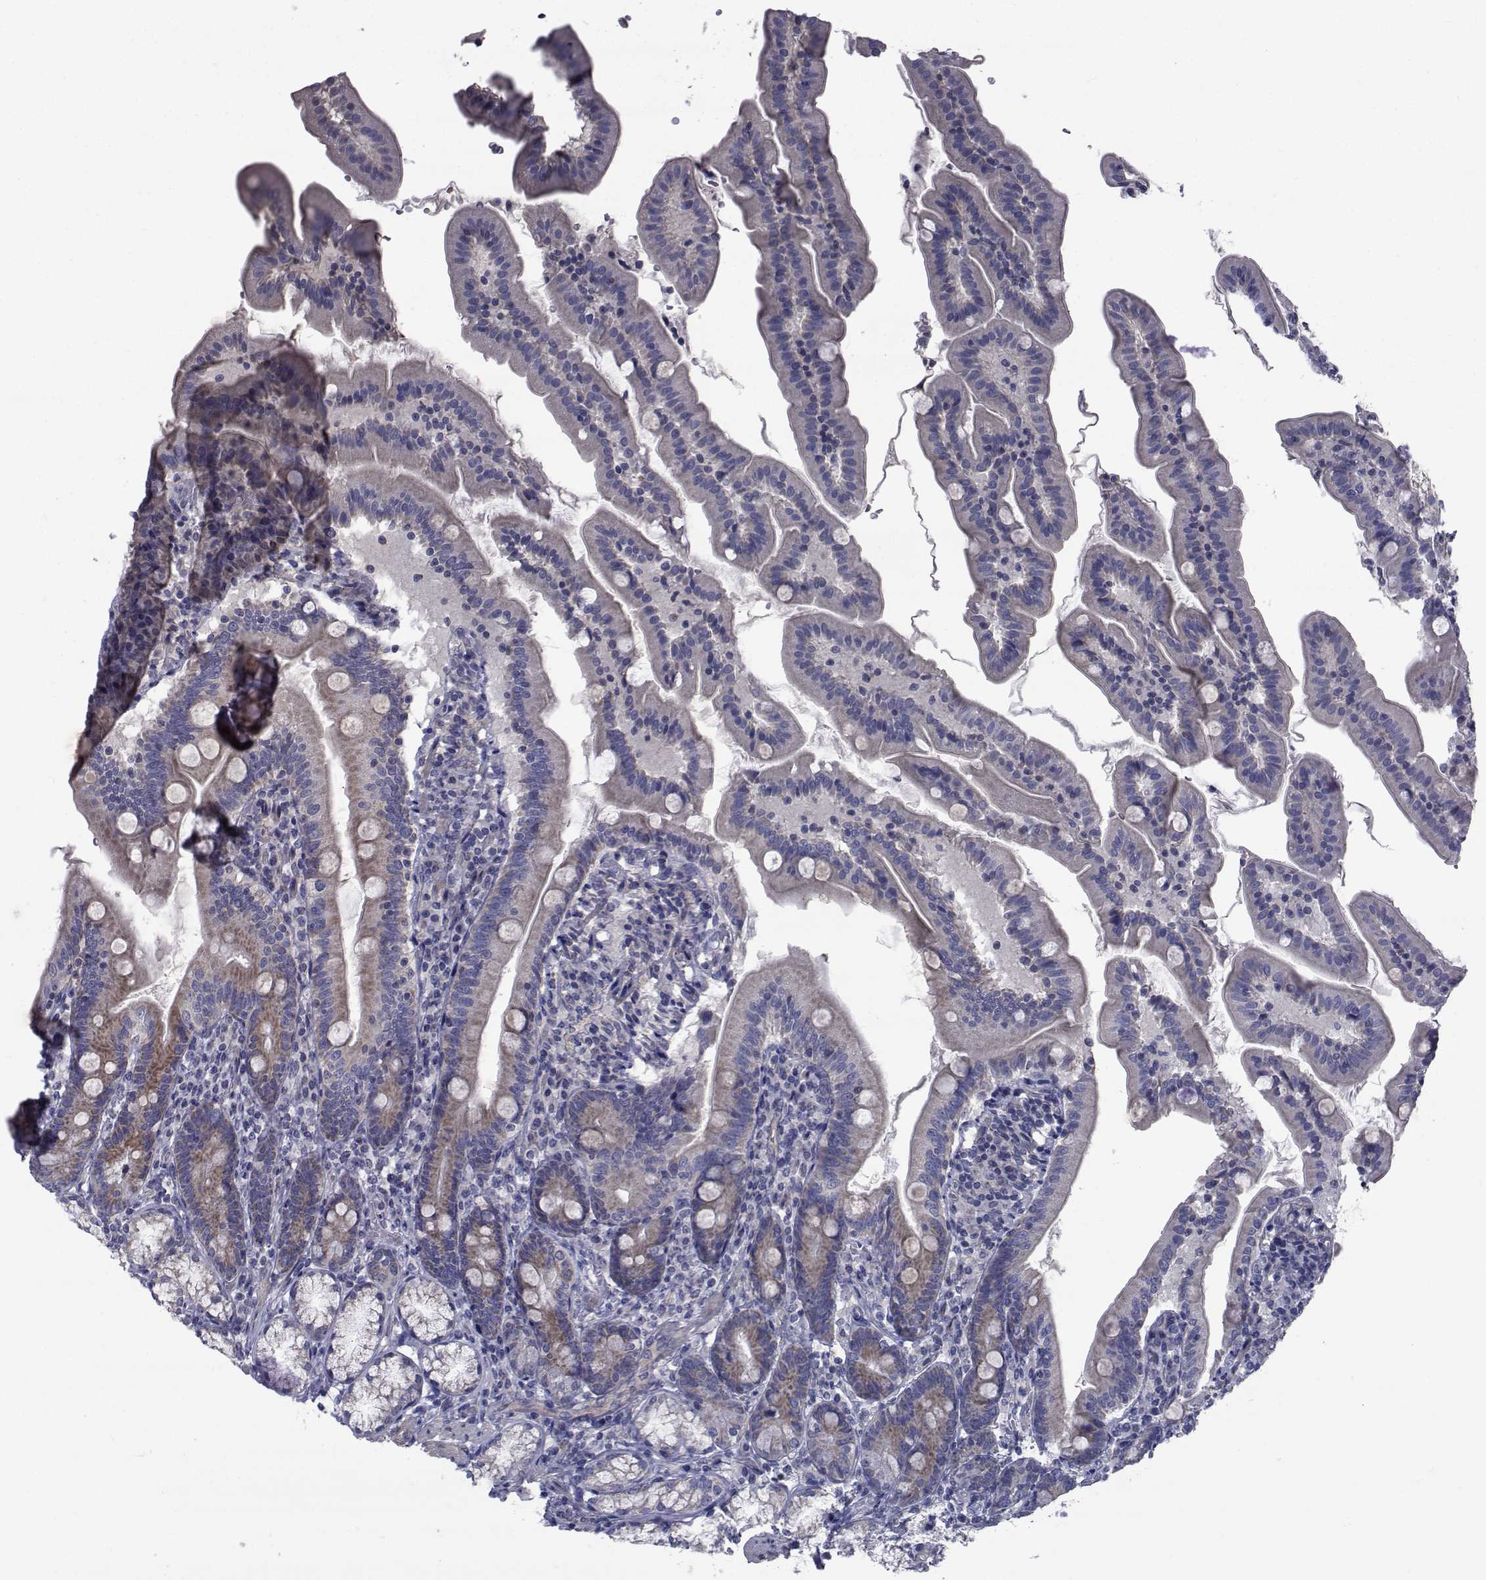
{"staining": {"intensity": "negative", "quantity": "none", "location": "none"}, "tissue": "duodenum", "cell_type": "Glandular cells", "image_type": "normal", "snomed": [{"axis": "morphology", "description": "Normal tissue, NOS"}, {"axis": "topography", "description": "Duodenum"}], "caption": "DAB (3,3'-diaminobenzidine) immunohistochemical staining of normal human duodenum exhibits no significant expression in glandular cells.", "gene": "CFAP74", "patient": {"sex": "female", "age": 67}}